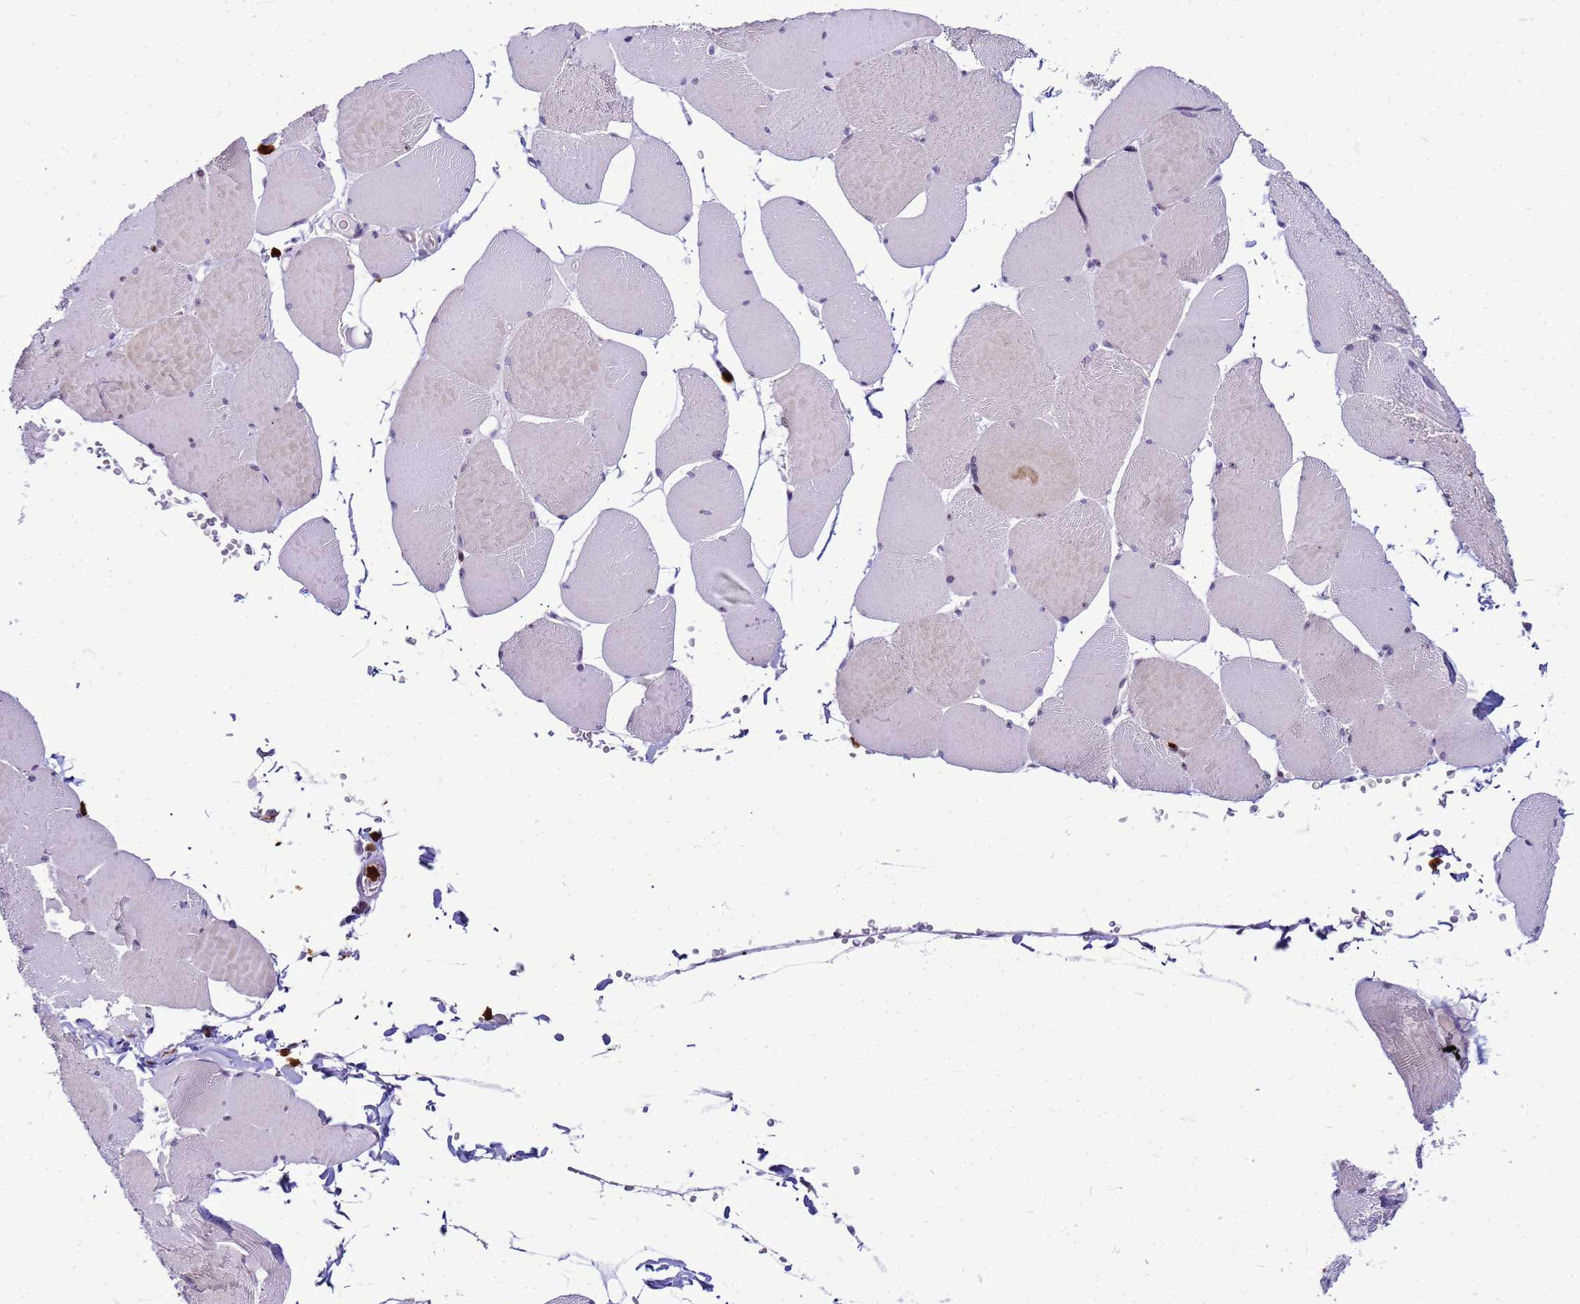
{"staining": {"intensity": "weak", "quantity": "<25%", "location": "nuclear"}, "tissue": "skeletal muscle", "cell_type": "Myocytes", "image_type": "normal", "snomed": [{"axis": "morphology", "description": "Normal tissue, NOS"}, {"axis": "topography", "description": "Skeletal muscle"}, {"axis": "topography", "description": "Head-Neck"}], "caption": "IHC of unremarkable human skeletal muscle reveals no expression in myocytes.", "gene": "VPS4B", "patient": {"sex": "male", "age": 66}}